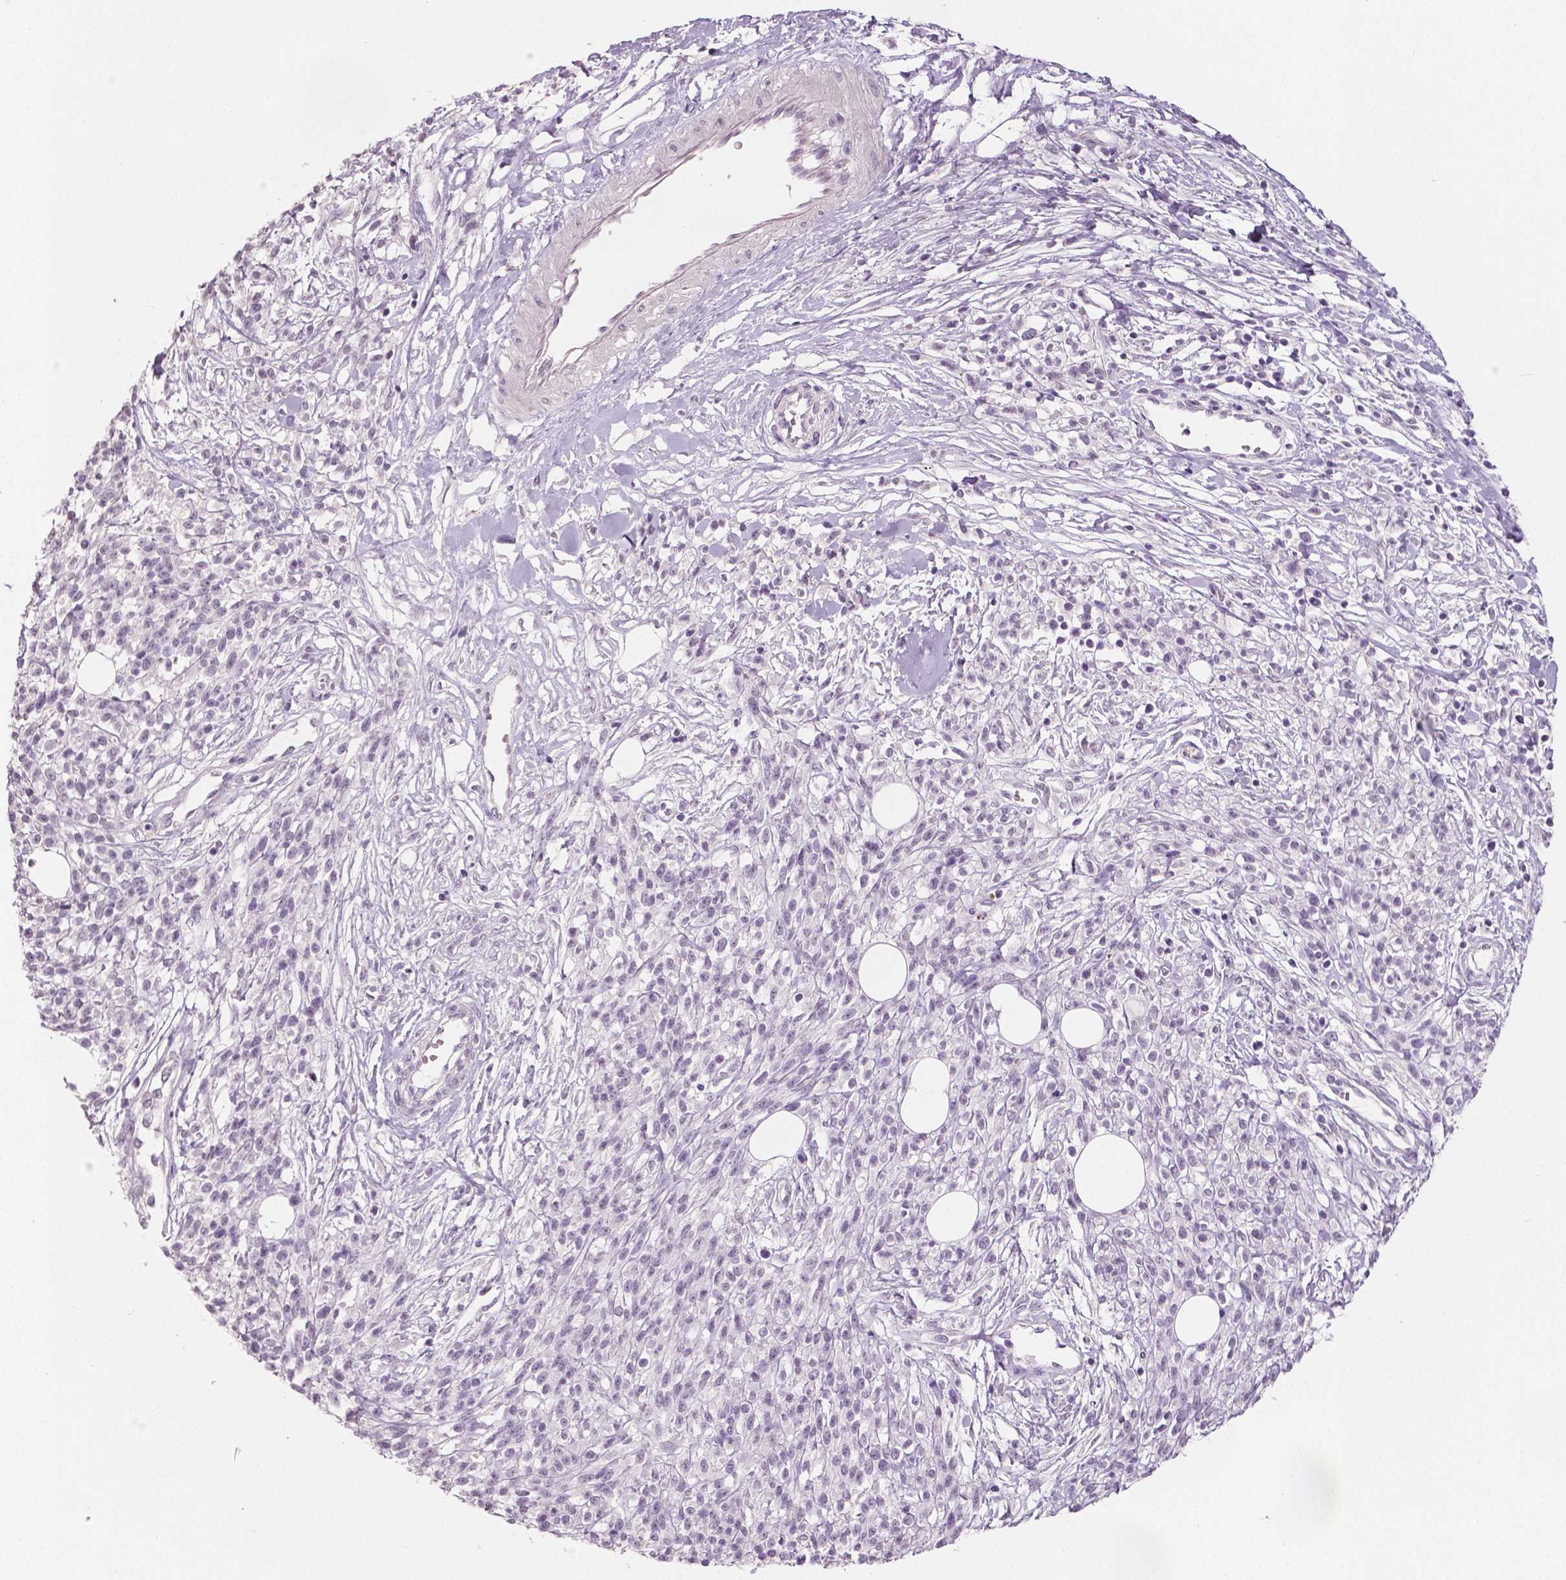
{"staining": {"intensity": "negative", "quantity": "none", "location": "none"}, "tissue": "melanoma", "cell_type": "Tumor cells", "image_type": "cancer", "snomed": [{"axis": "morphology", "description": "Malignant melanoma, NOS"}, {"axis": "topography", "description": "Skin"}, {"axis": "topography", "description": "Skin of trunk"}], "caption": "IHC micrograph of malignant melanoma stained for a protein (brown), which demonstrates no positivity in tumor cells.", "gene": "NECAB1", "patient": {"sex": "male", "age": 74}}